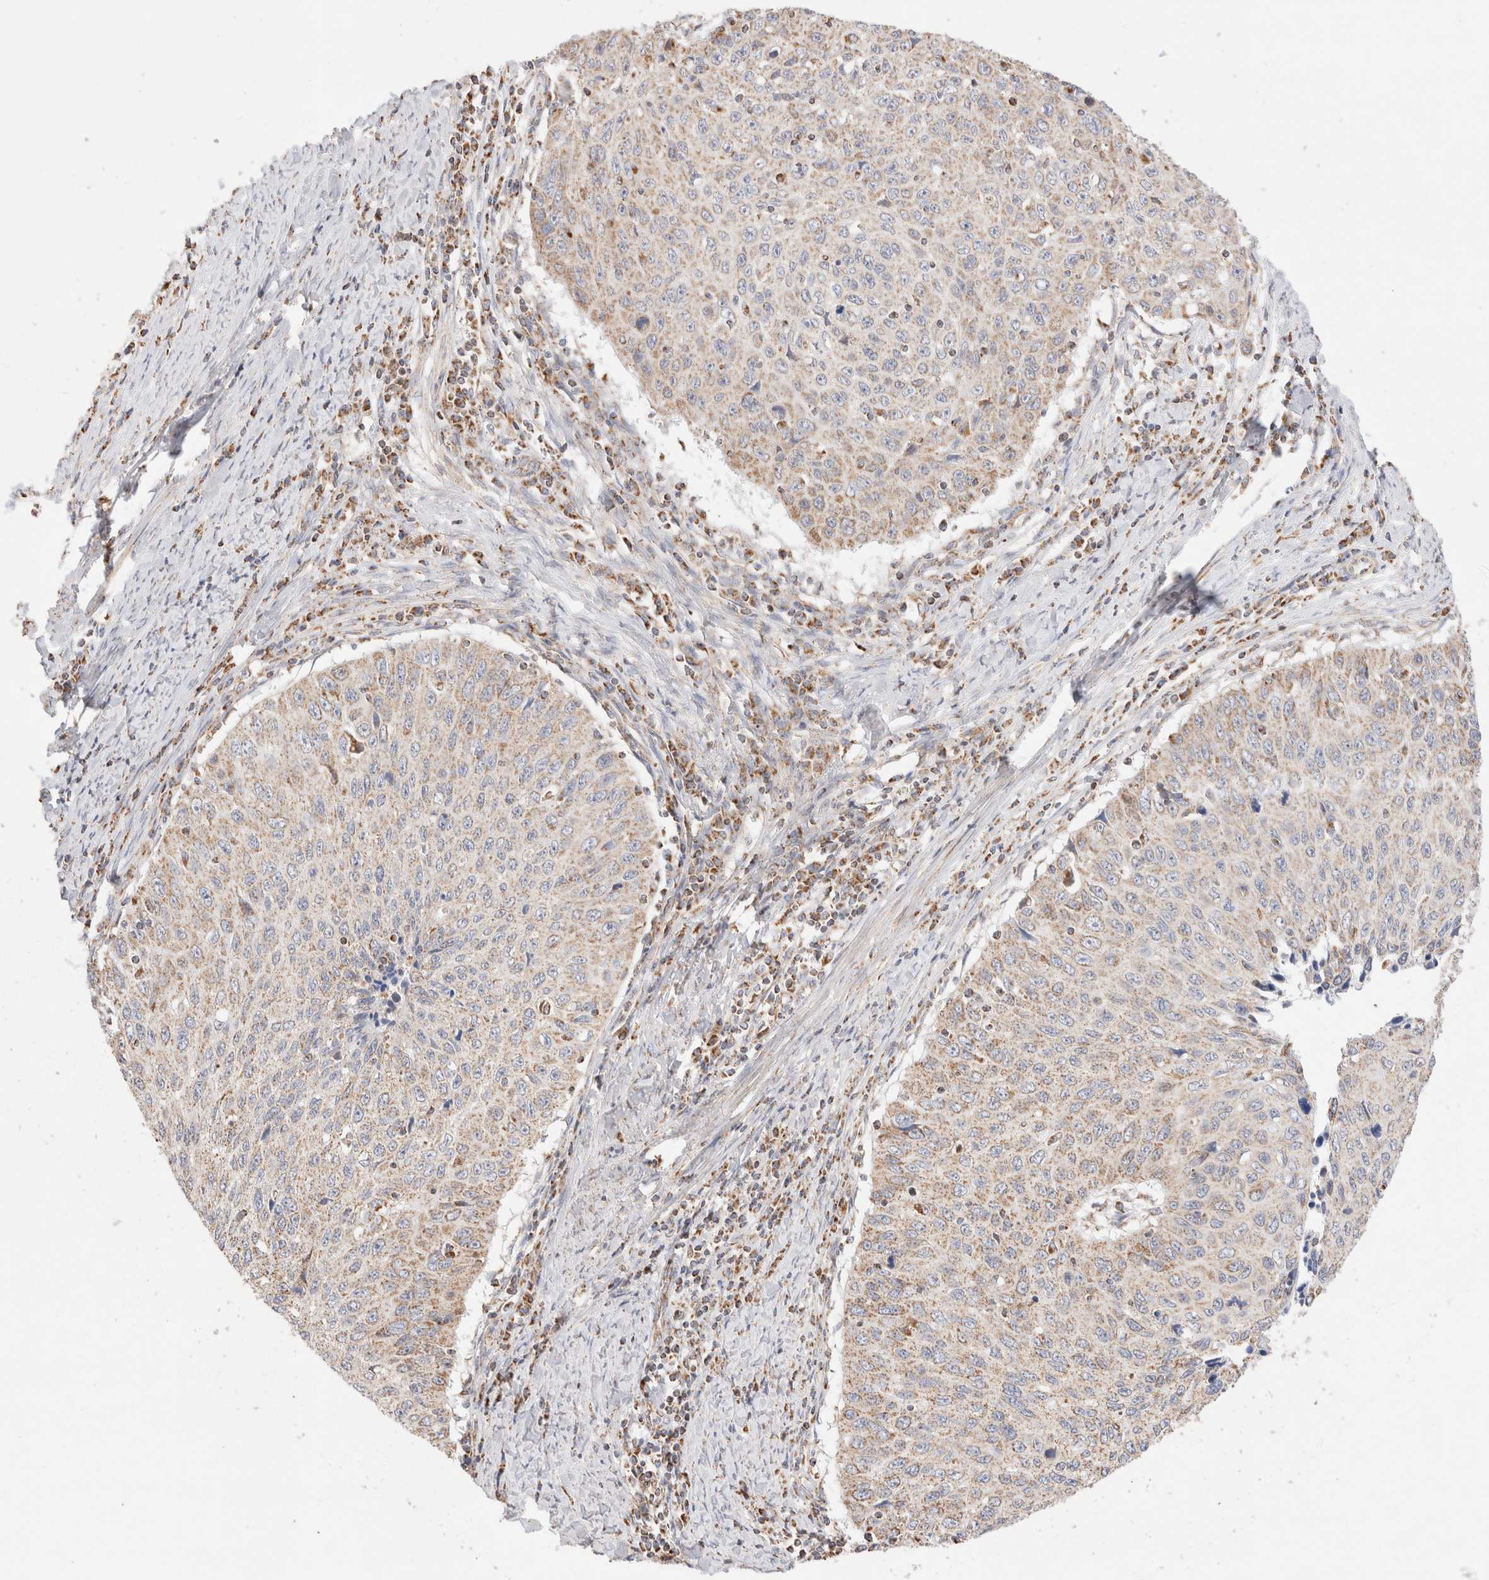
{"staining": {"intensity": "weak", "quantity": "<25%", "location": "cytoplasmic/membranous"}, "tissue": "cervical cancer", "cell_type": "Tumor cells", "image_type": "cancer", "snomed": [{"axis": "morphology", "description": "Squamous cell carcinoma, NOS"}, {"axis": "topography", "description": "Cervix"}], "caption": "Tumor cells show no significant positivity in cervical cancer.", "gene": "TMPPE", "patient": {"sex": "female", "age": 53}}